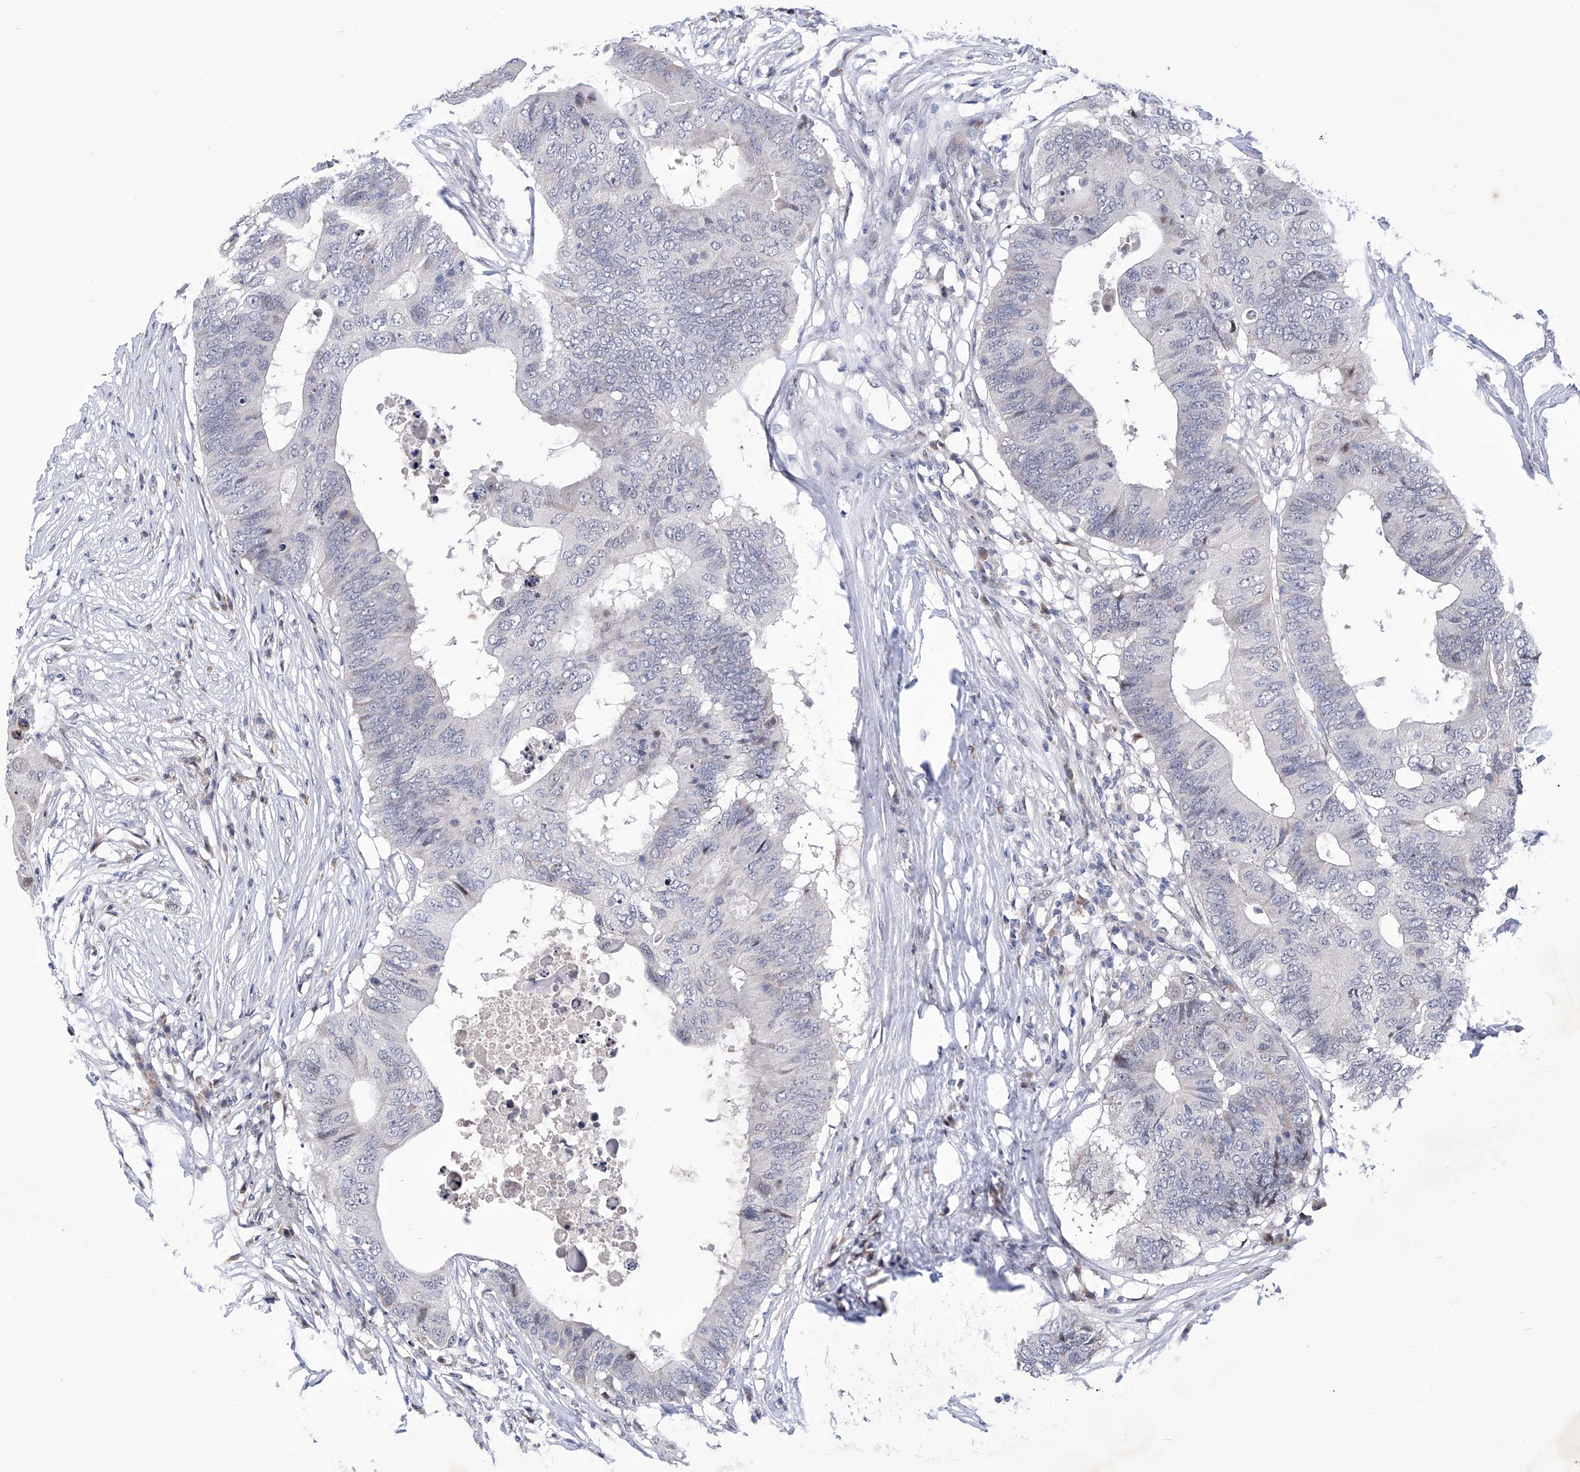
{"staining": {"intensity": "negative", "quantity": "none", "location": "none"}, "tissue": "colorectal cancer", "cell_type": "Tumor cells", "image_type": "cancer", "snomed": [{"axis": "morphology", "description": "Adenocarcinoma, NOS"}, {"axis": "topography", "description": "Colon"}], "caption": "Immunohistochemical staining of colorectal cancer reveals no significant expression in tumor cells. Nuclei are stained in blue.", "gene": "NUFIP1", "patient": {"sex": "male", "age": 71}}